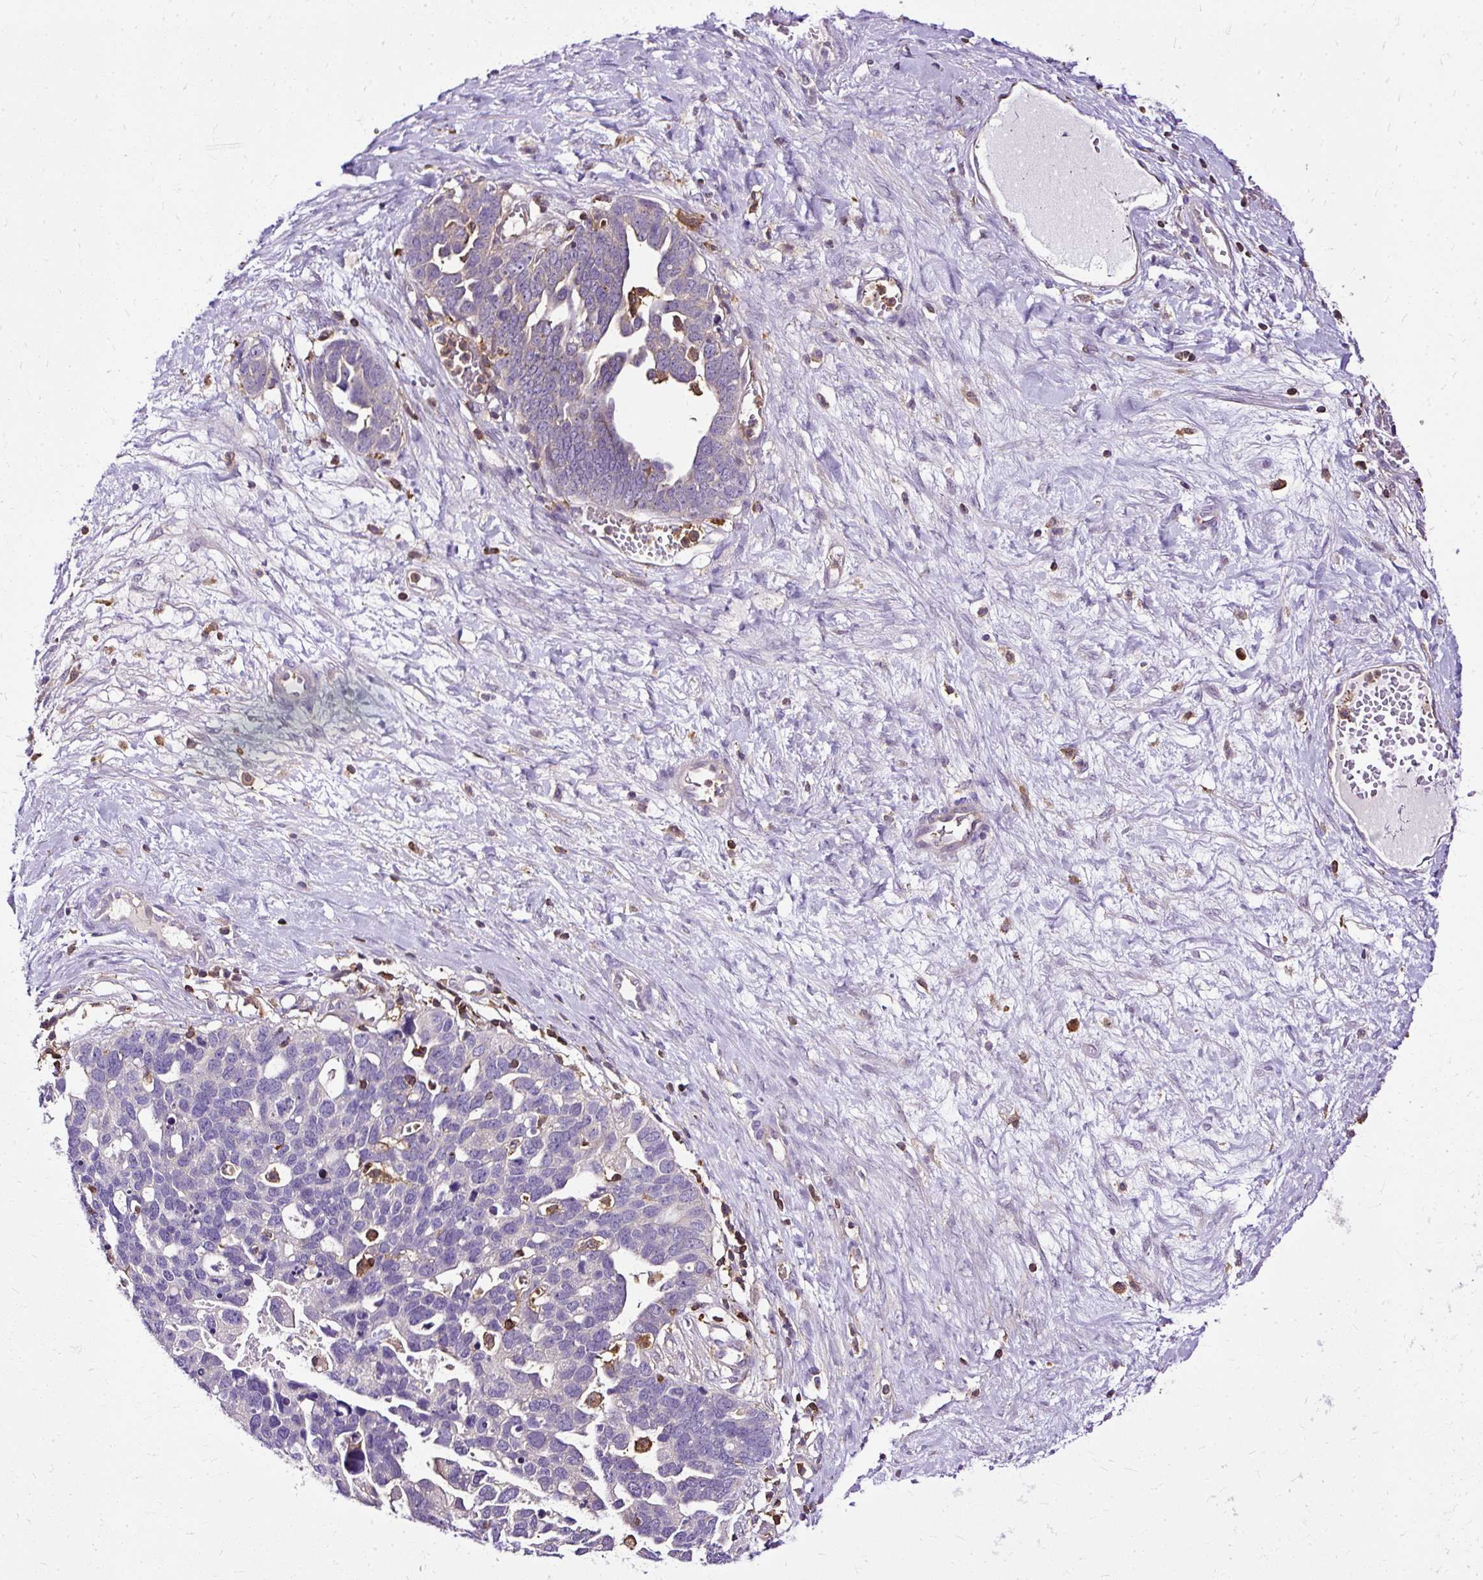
{"staining": {"intensity": "negative", "quantity": "none", "location": "none"}, "tissue": "ovarian cancer", "cell_type": "Tumor cells", "image_type": "cancer", "snomed": [{"axis": "morphology", "description": "Cystadenocarcinoma, serous, NOS"}, {"axis": "topography", "description": "Ovary"}], "caption": "Immunohistochemical staining of human serous cystadenocarcinoma (ovarian) displays no significant positivity in tumor cells.", "gene": "TWF2", "patient": {"sex": "female", "age": 54}}